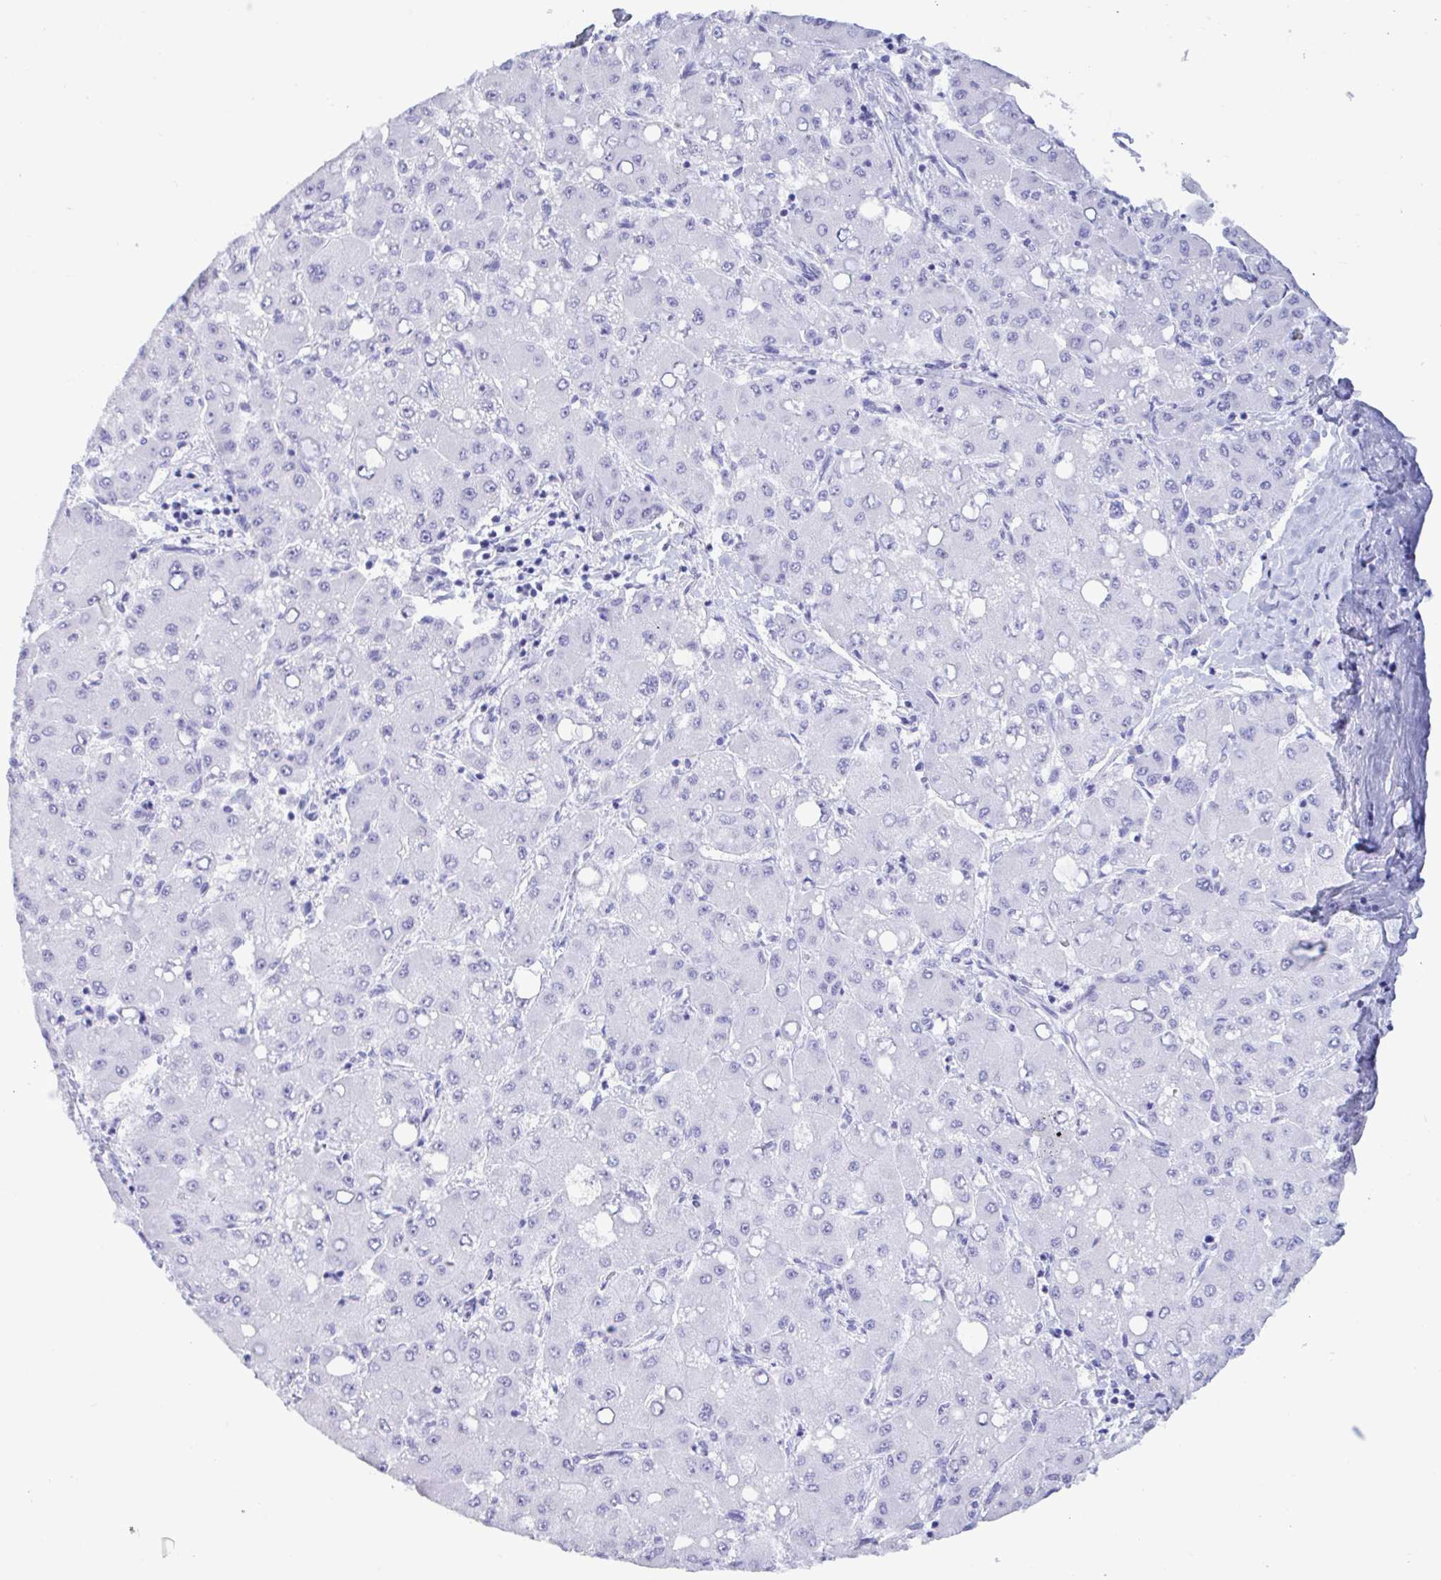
{"staining": {"intensity": "negative", "quantity": "none", "location": "none"}, "tissue": "liver cancer", "cell_type": "Tumor cells", "image_type": "cancer", "snomed": [{"axis": "morphology", "description": "Carcinoma, Hepatocellular, NOS"}, {"axis": "topography", "description": "Liver"}], "caption": "Liver cancer (hepatocellular carcinoma) was stained to show a protein in brown. There is no significant staining in tumor cells. (DAB immunohistochemistry (IHC), high magnification).", "gene": "MRGPRG", "patient": {"sex": "male", "age": 40}}